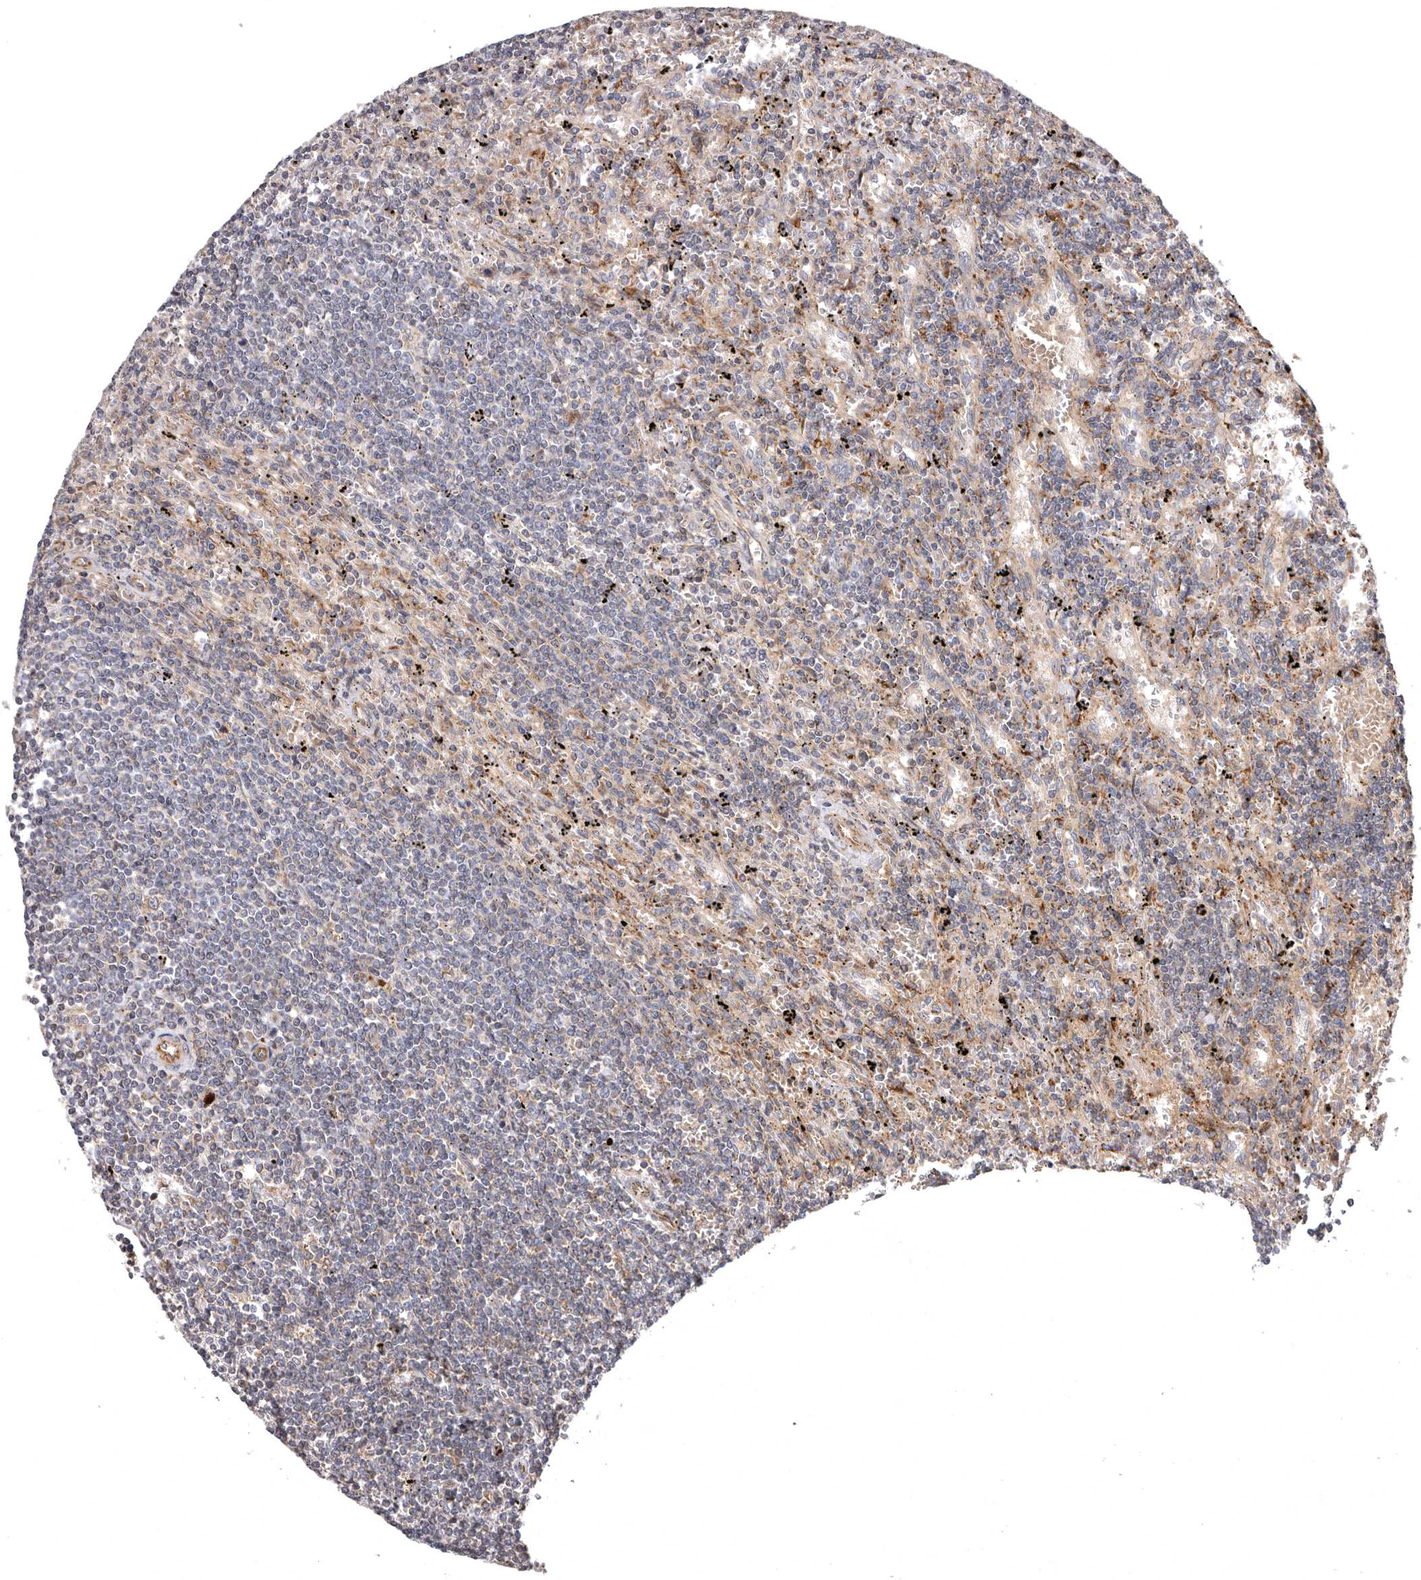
{"staining": {"intensity": "negative", "quantity": "none", "location": "none"}, "tissue": "lymphoma", "cell_type": "Tumor cells", "image_type": "cancer", "snomed": [{"axis": "morphology", "description": "Malignant lymphoma, non-Hodgkin's type, Low grade"}, {"axis": "topography", "description": "Spleen"}], "caption": "Low-grade malignant lymphoma, non-Hodgkin's type was stained to show a protein in brown. There is no significant staining in tumor cells. (Brightfield microscopy of DAB (3,3'-diaminobenzidine) immunohistochemistry (IHC) at high magnification).", "gene": "ADCY2", "patient": {"sex": "male", "age": 76}}